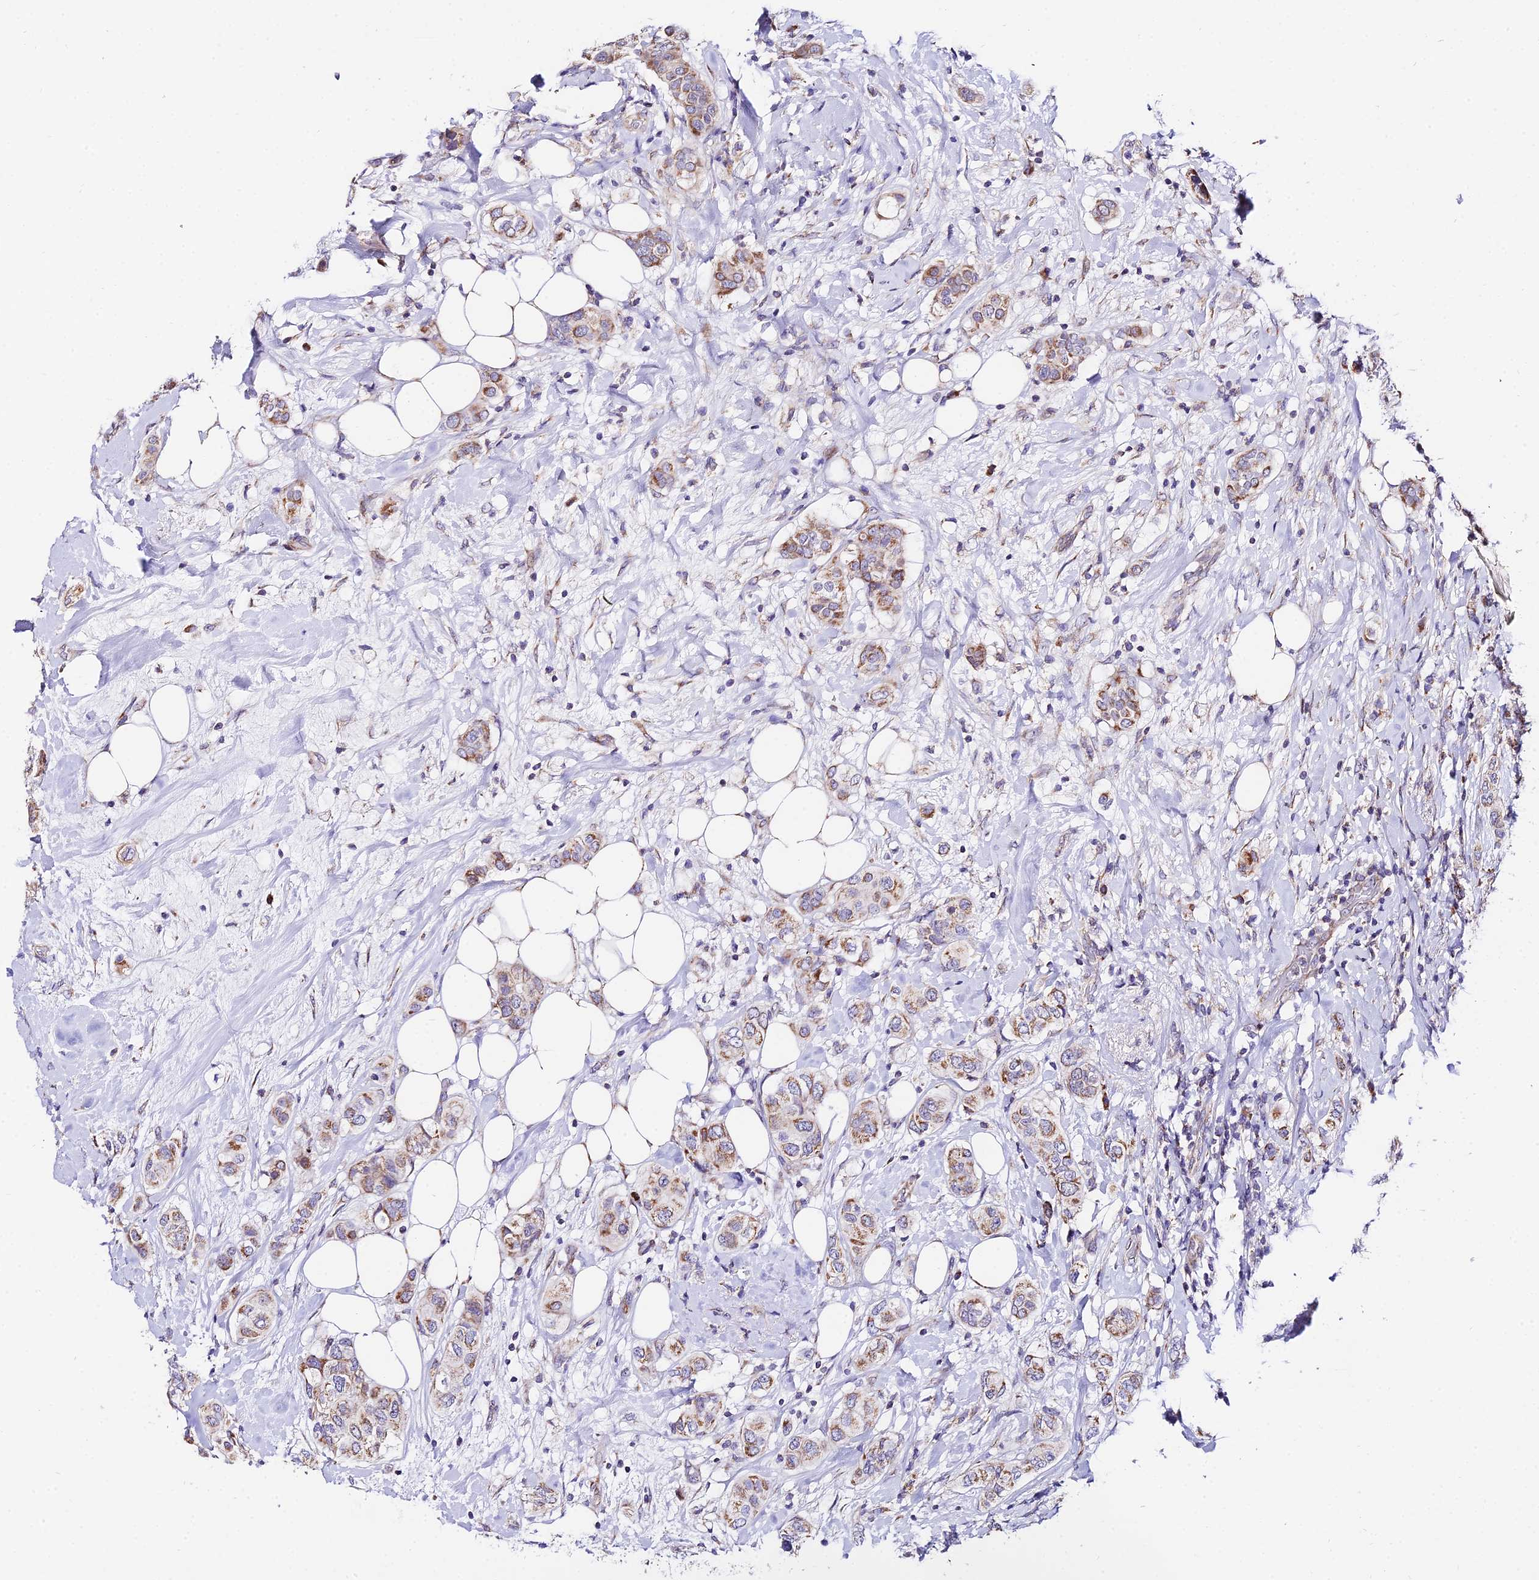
{"staining": {"intensity": "moderate", "quantity": "25%-75%", "location": "cytoplasmic/membranous"}, "tissue": "breast cancer", "cell_type": "Tumor cells", "image_type": "cancer", "snomed": [{"axis": "morphology", "description": "Lobular carcinoma"}, {"axis": "topography", "description": "Breast"}], "caption": "Immunohistochemistry staining of breast cancer, which demonstrates medium levels of moderate cytoplasmic/membranous staining in about 25%-75% of tumor cells indicating moderate cytoplasmic/membranous protein expression. The staining was performed using DAB (3,3'-diaminobenzidine) (brown) for protein detection and nuclei were counterstained in hematoxylin (blue).", "gene": "ATP5PB", "patient": {"sex": "female", "age": 51}}